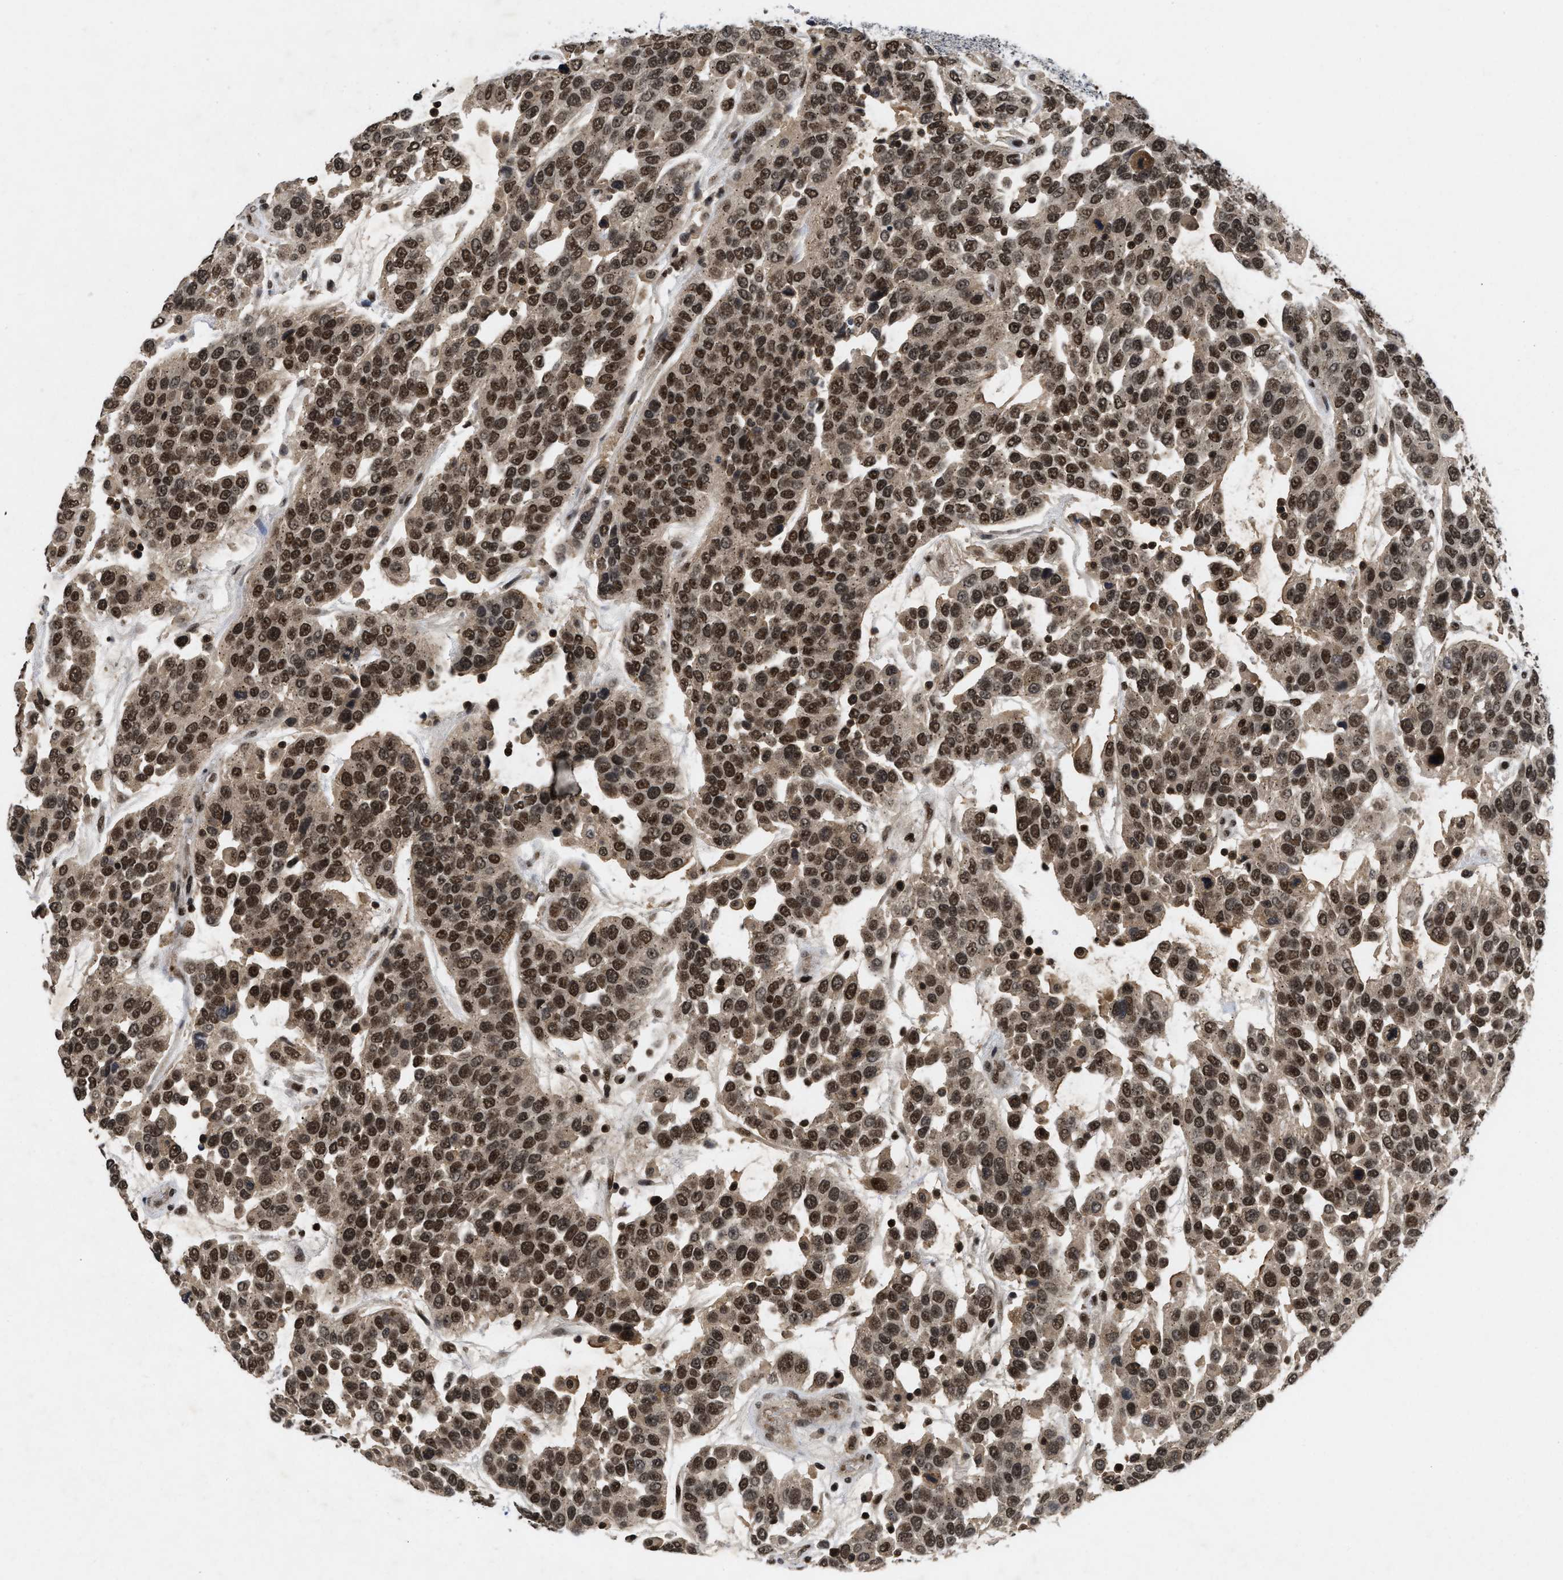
{"staining": {"intensity": "strong", "quantity": ">75%", "location": "nuclear"}, "tissue": "urothelial cancer", "cell_type": "Tumor cells", "image_type": "cancer", "snomed": [{"axis": "morphology", "description": "Urothelial carcinoma, High grade"}, {"axis": "topography", "description": "Urinary bladder"}], "caption": "Tumor cells exhibit high levels of strong nuclear staining in about >75% of cells in urothelial cancer.", "gene": "ZNF346", "patient": {"sex": "female", "age": 80}}